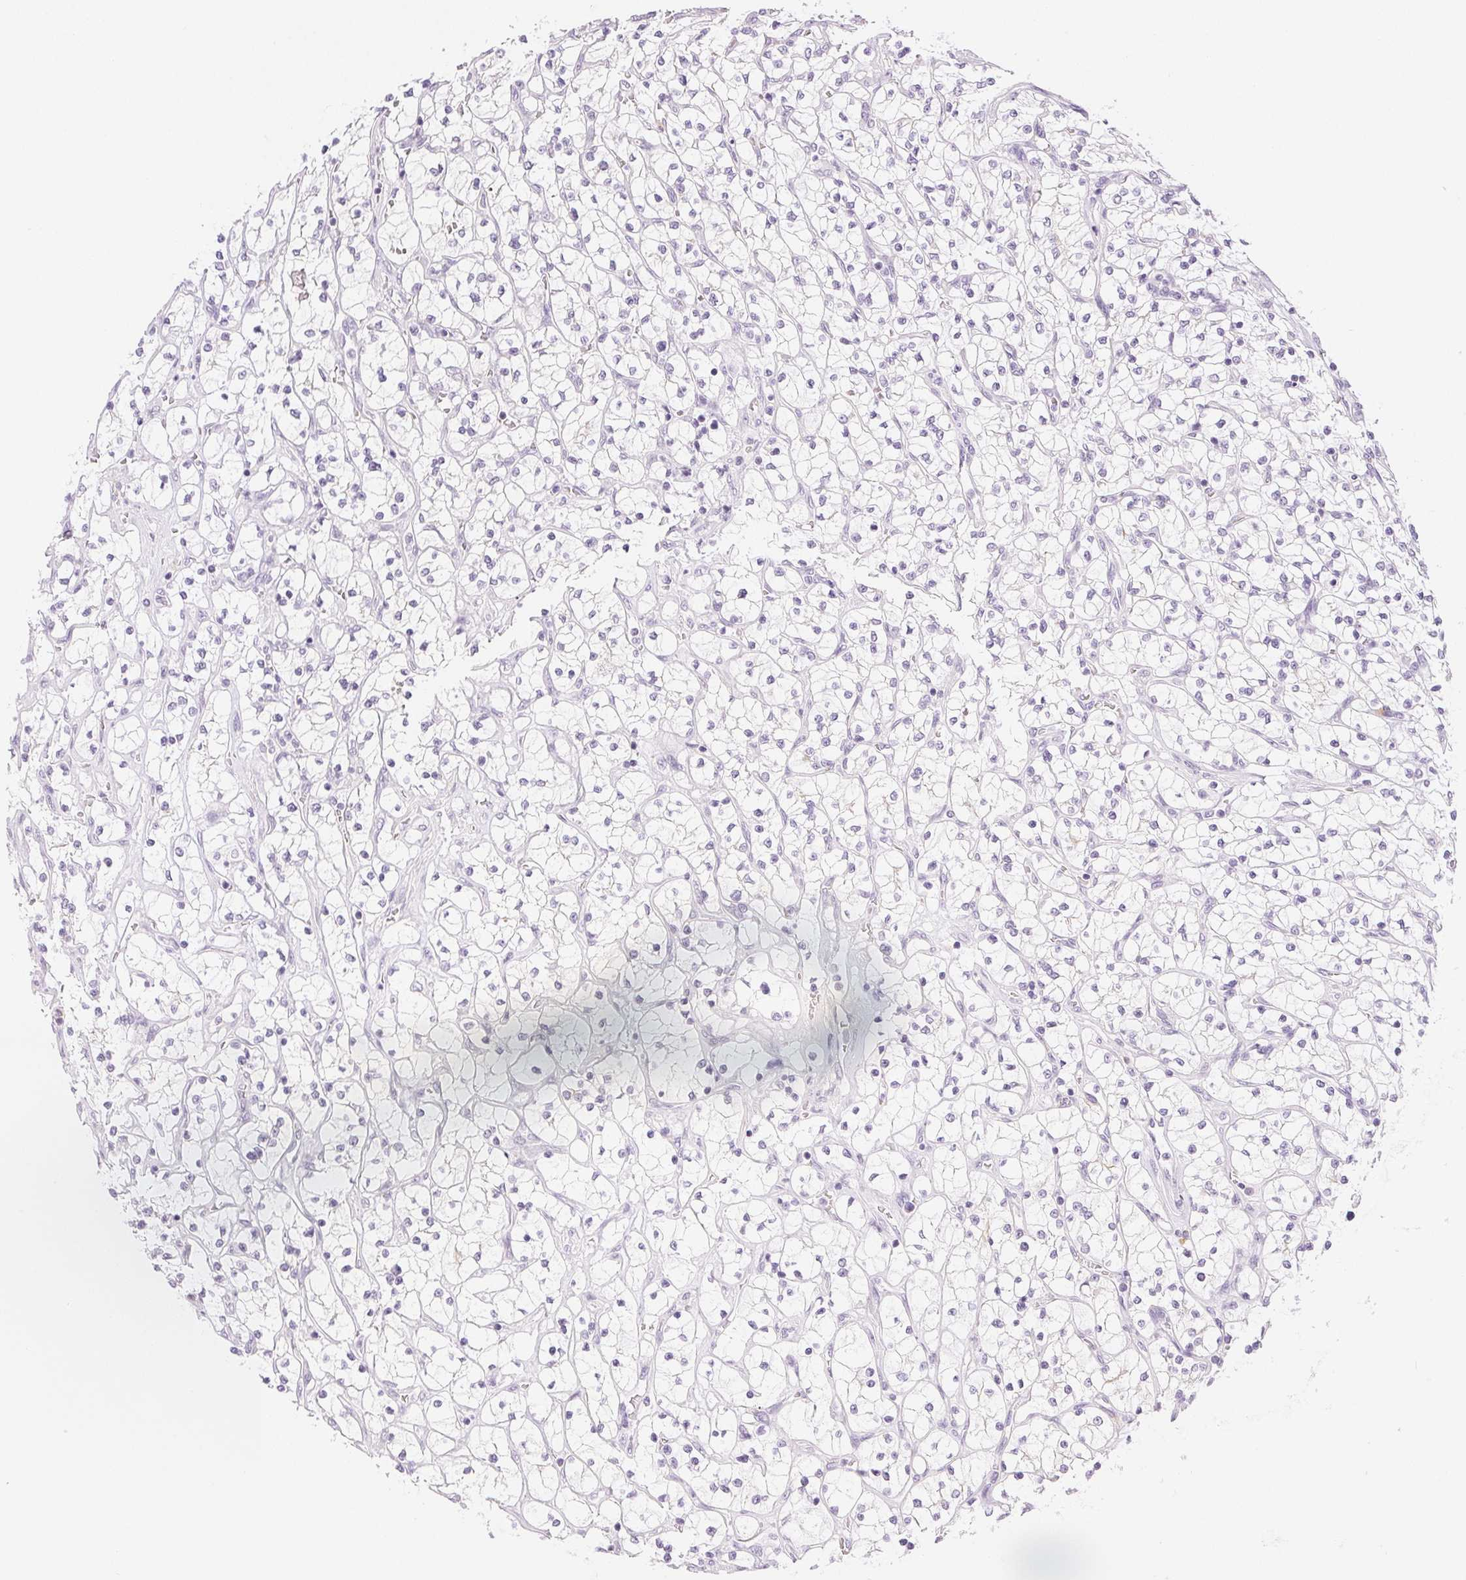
{"staining": {"intensity": "negative", "quantity": "none", "location": "none"}, "tissue": "renal cancer", "cell_type": "Tumor cells", "image_type": "cancer", "snomed": [{"axis": "morphology", "description": "Adenocarcinoma, NOS"}, {"axis": "topography", "description": "Kidney"}], "caption": "Protein analysis of renal cancer reveals no significant staining in tumor cells.", "gene": "SLC5A2", "patient": {"sex": "female", "age": 64}}